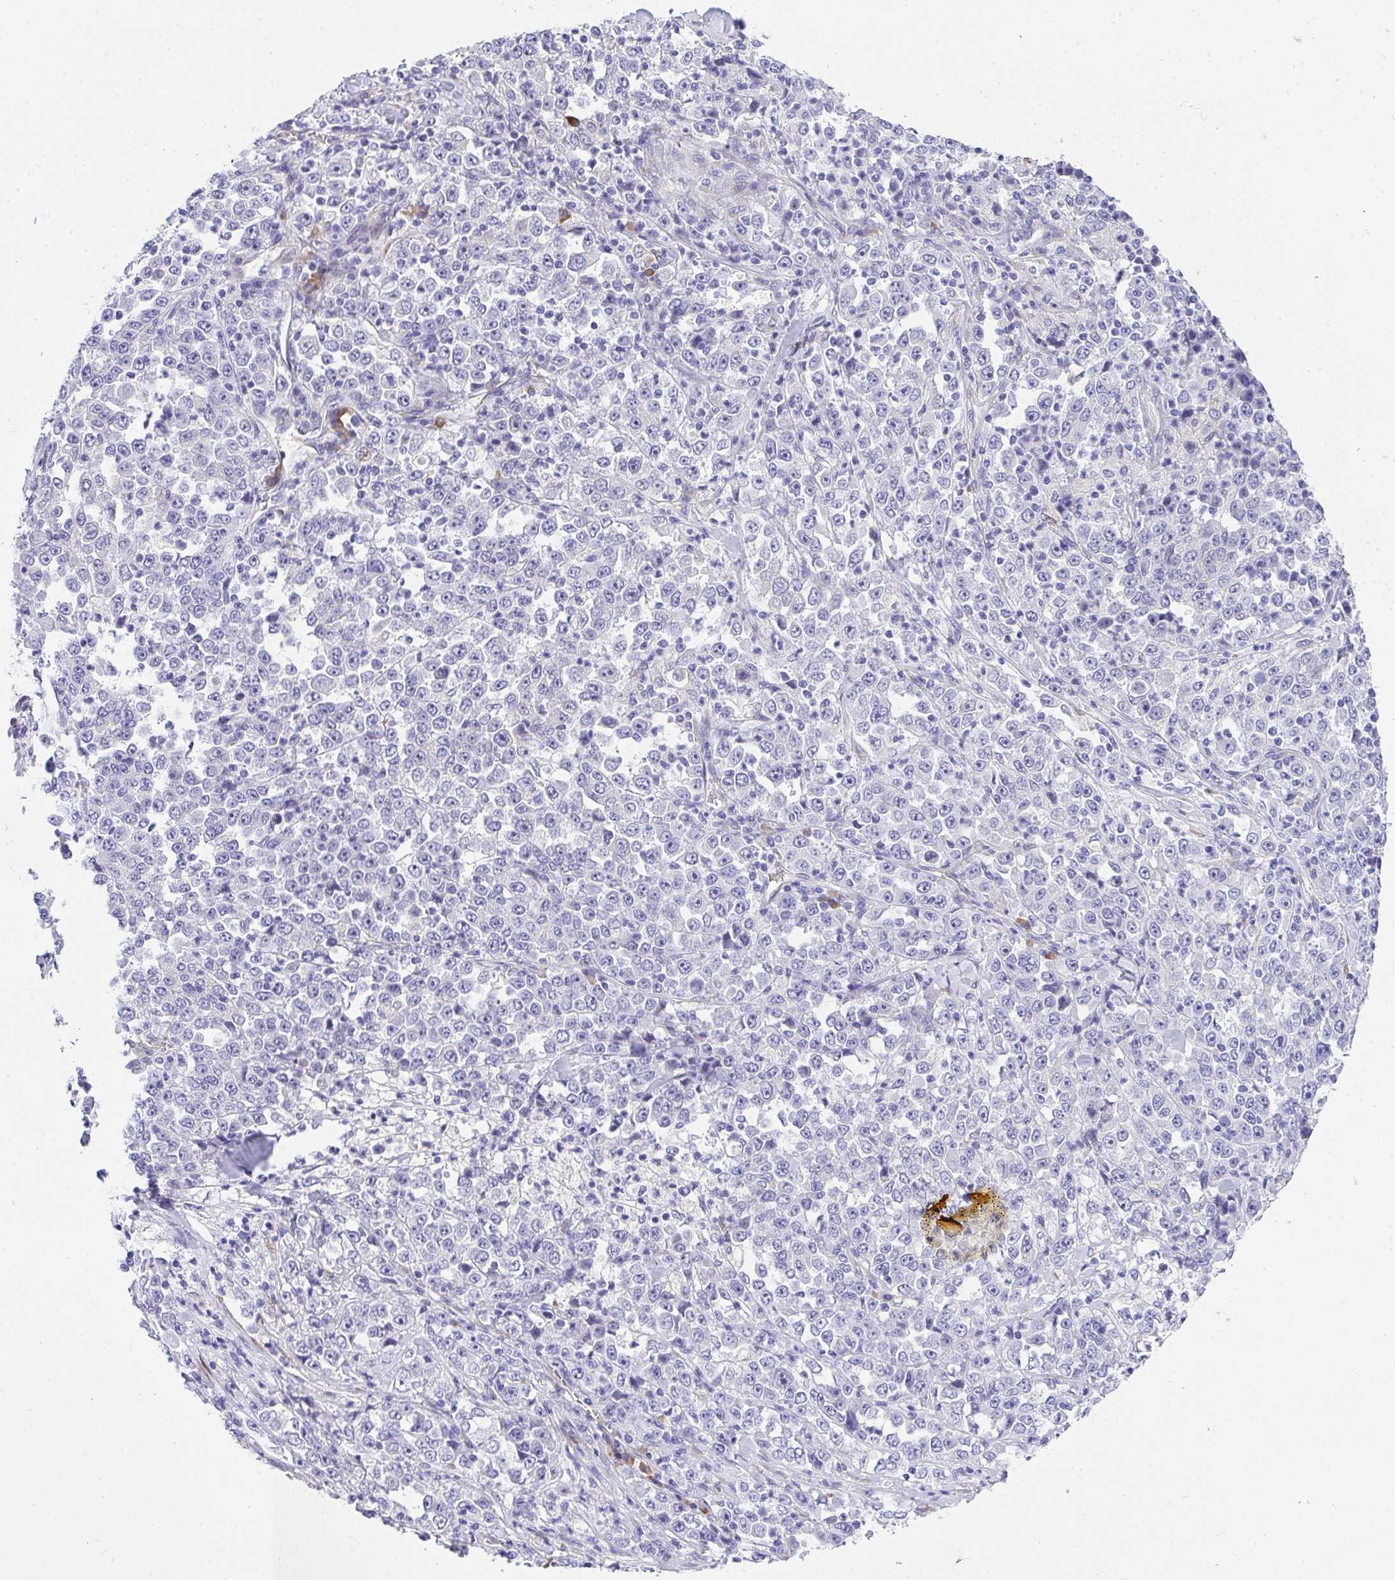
{"staining": {"intensity": "negative", "quantity": "none", "location": "none"}, "tissue": "stomach cancer", "cell_type": "Tumor cells", "image_type": "cancer", "snomed": [{"axis": "morphology", "description": "Normal tissue, NOS"}, {"axis": "morphology", "description": "Adenocarcinoma, NOS"}, {"axis": "topography", "description": "Stomach, upper"}, {"axis": "topography", "description": "Stomach"}], "caption": "Tumor cells are negative for brown protein staining in stomach adenocarcinoma.", "gene": "ADRA2C", "patient": {"sex": "male", "age": 59}}